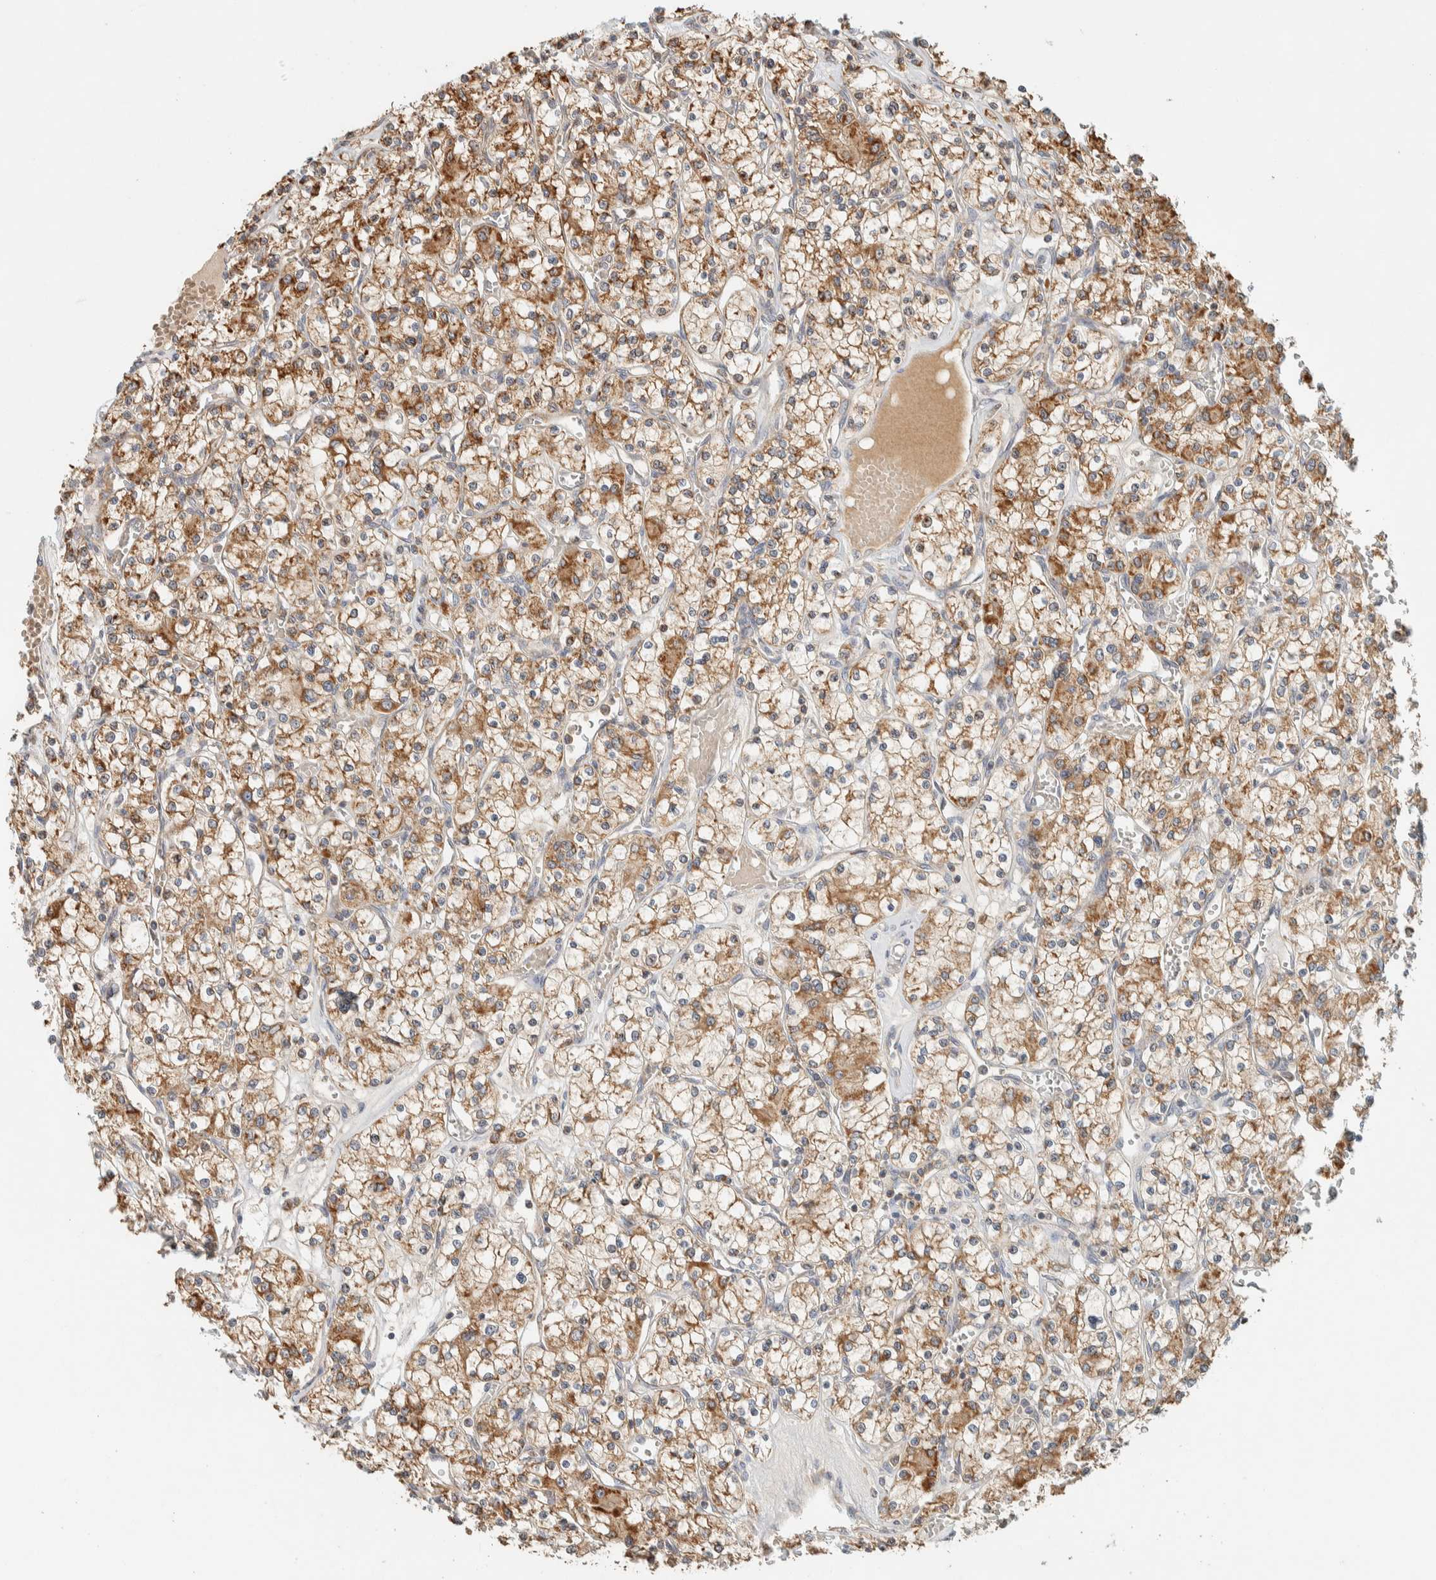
{"staining": {"intensity": "moderate", "quantity": ">75%", "location": "cytoplasmic/membranous"}, "tissue": "renal cancer", "cell_type": "Tumor cells", "image_type": "cancer", "snomed": [{"axis": "morphology", "description": "Adenocarcinoma, NOS"}, {"axis": "topography", "description": "Kidney"}], "caption": "Renal adenocarcinoma was stained to show a protein in brown. There is medium levels of moderate cytoplasmic/membranous positivity in about >75% of tumor cells.", "gene": "RAB11FIP1", "patient": {"sex": "female", "age": 59}}